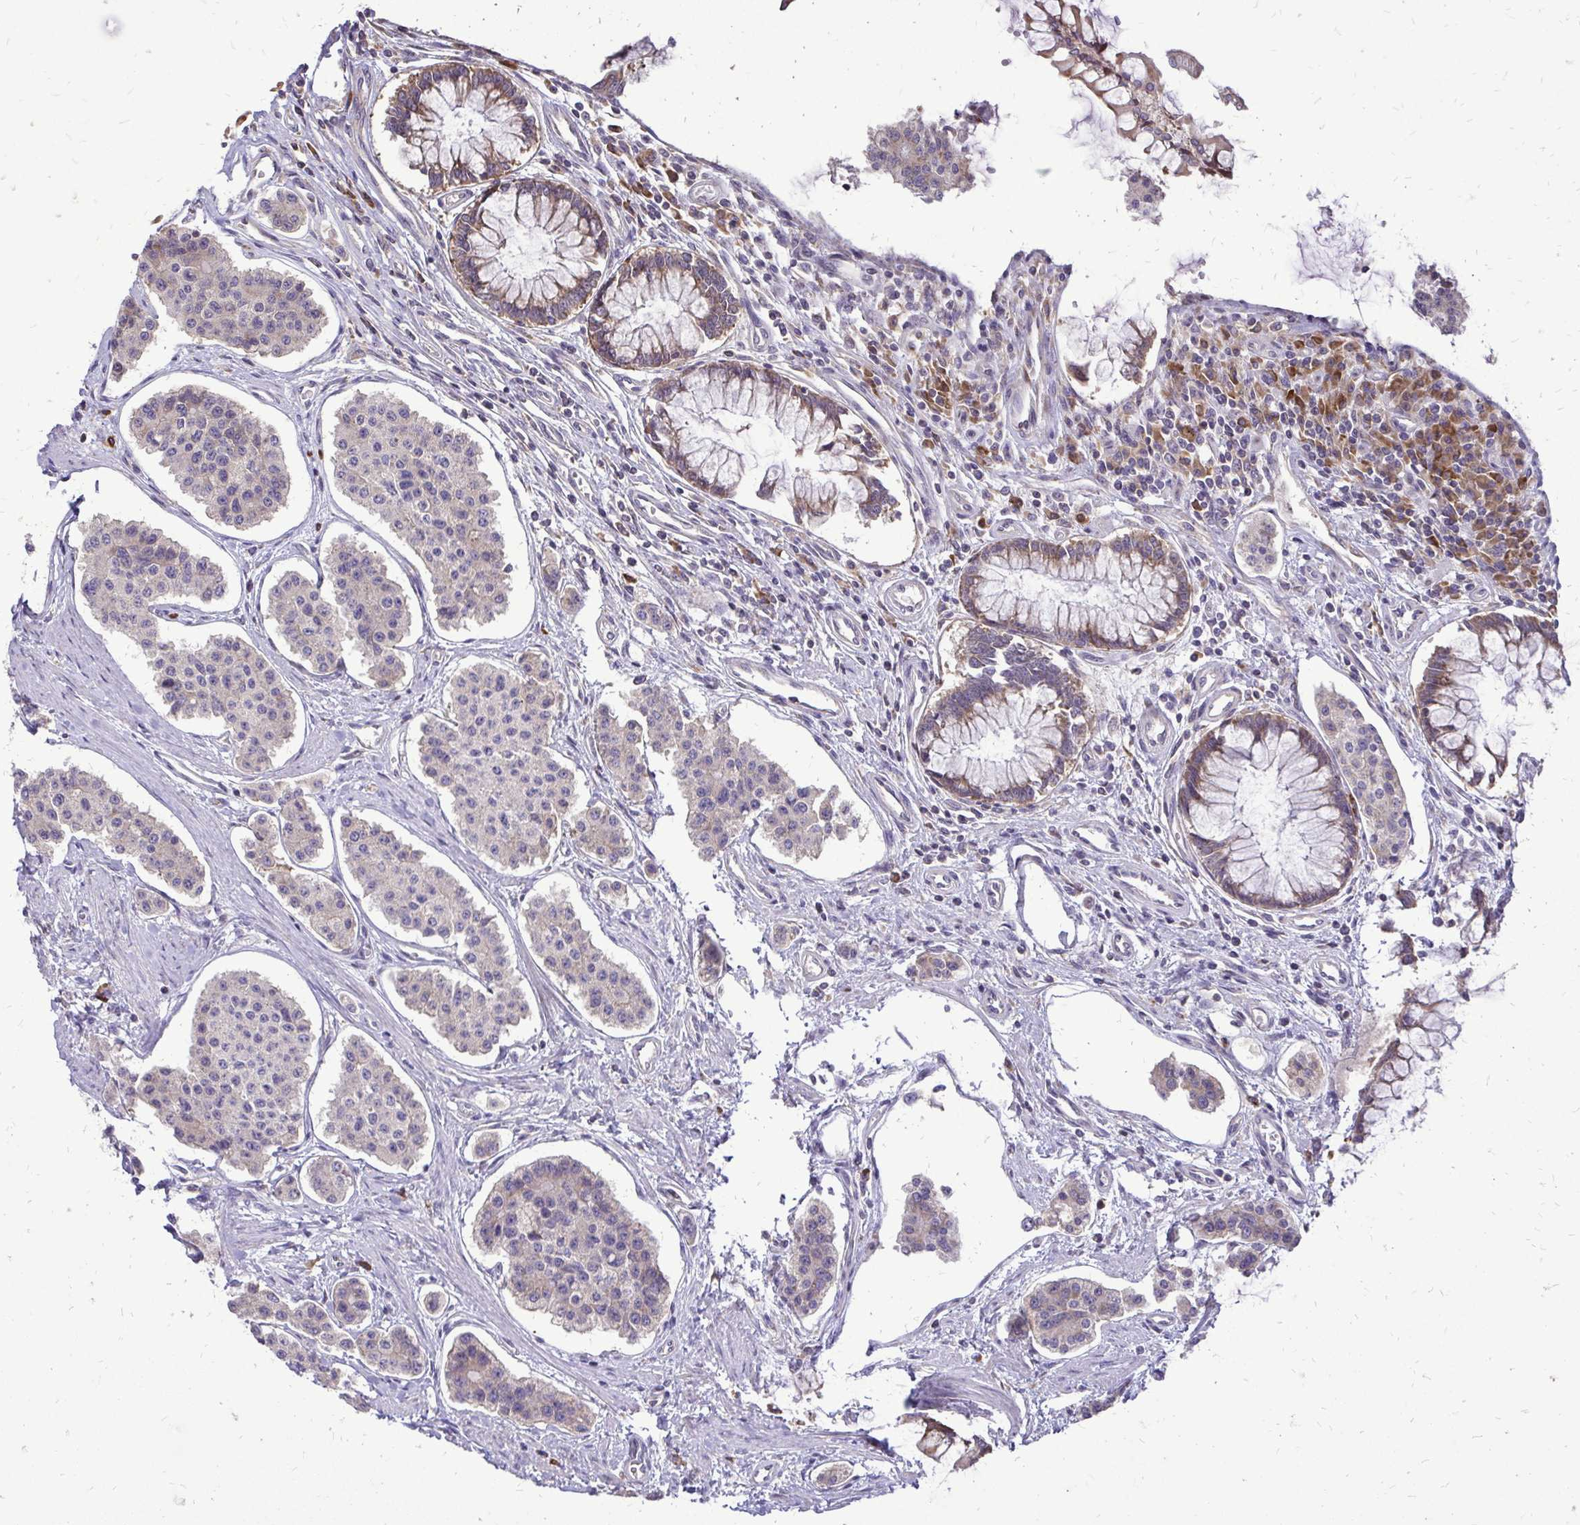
{"staining": {"intensity": "weak", "quantity": "25%-75%", "location": "cytoplasmic/membranous"}, "tissue": "carcinoid", "cell_type": "Tumor cells", "image_type": "cancer", "snomed": [{"axis": "morphology", "description": "Carcinoid, malignant, NOS"}, {"axis": "topography", "description": "Small intestine"}], "caption": "Immunohistochemical staining of malignant carcinoid exhibits low levels of weak cytoplasmic/membranous protein staining in about 25%-75% of tumor cells.", "gene": "RPS3", "patient": {"sex": "female", "age": 65}}